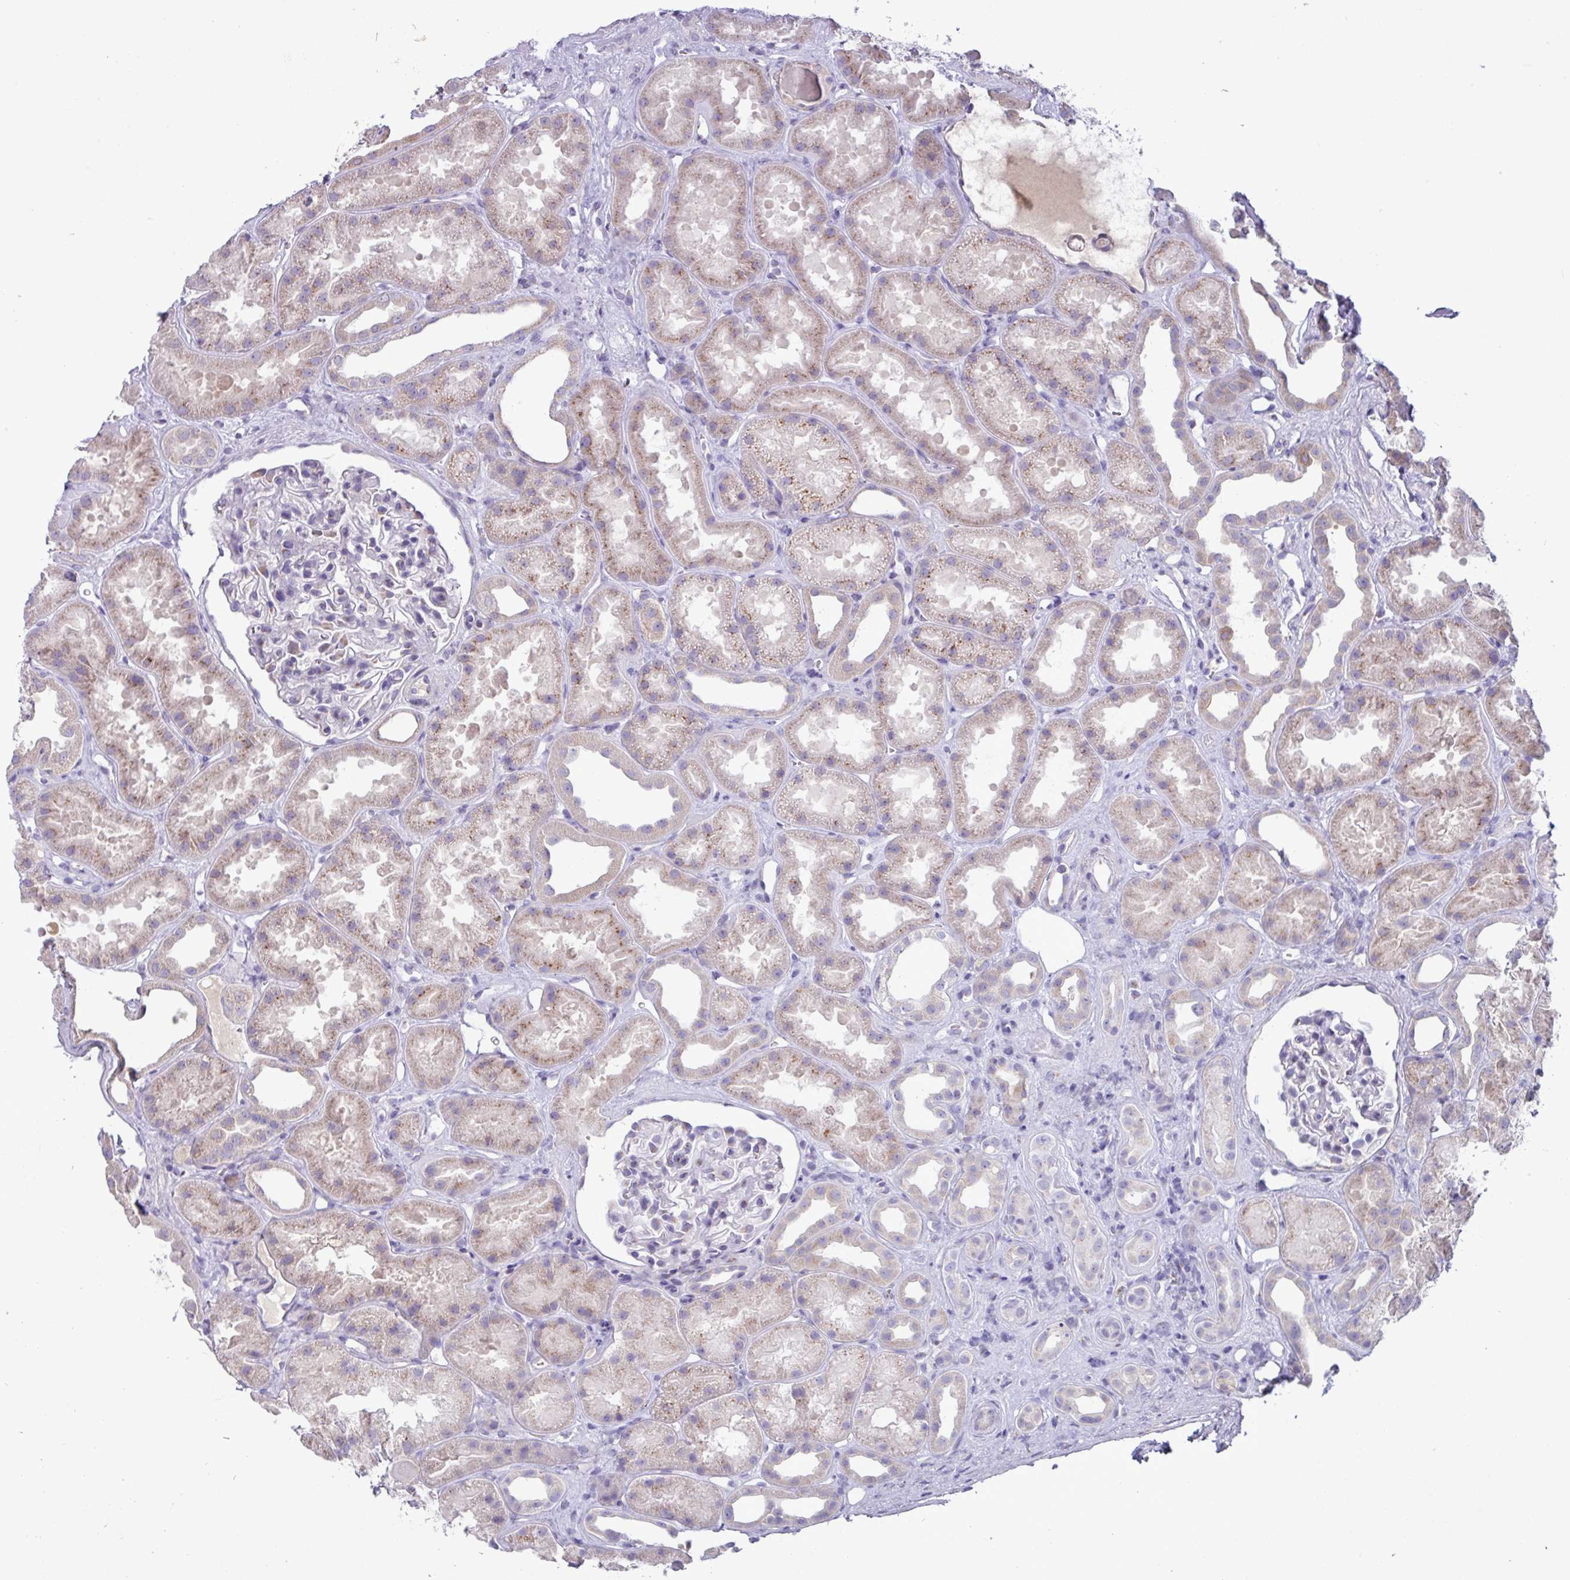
{"staining": {"intensity": "negative", "quantity": "none", "location": "none"}, "tissue": "kidney", "cell_type": "Cells in glomeruli", "image_type": "normal", "snomed": [{"axis": "morphology", "description": "Normal tissue, NOS"}, {"axis": "topography", "description": "Kidney"}], "caption": "Immunohistochemistry (IHC) image of unremarkable kidney stained for a protein (brown), which demonstrates no expression in cells in glomeruli. The staining is performed using DAB brown chromogen with nuclei counter-stained in using hematoxylin.", "gene": "STIMATE", "patient": {"sex": "male", "age": 61}}